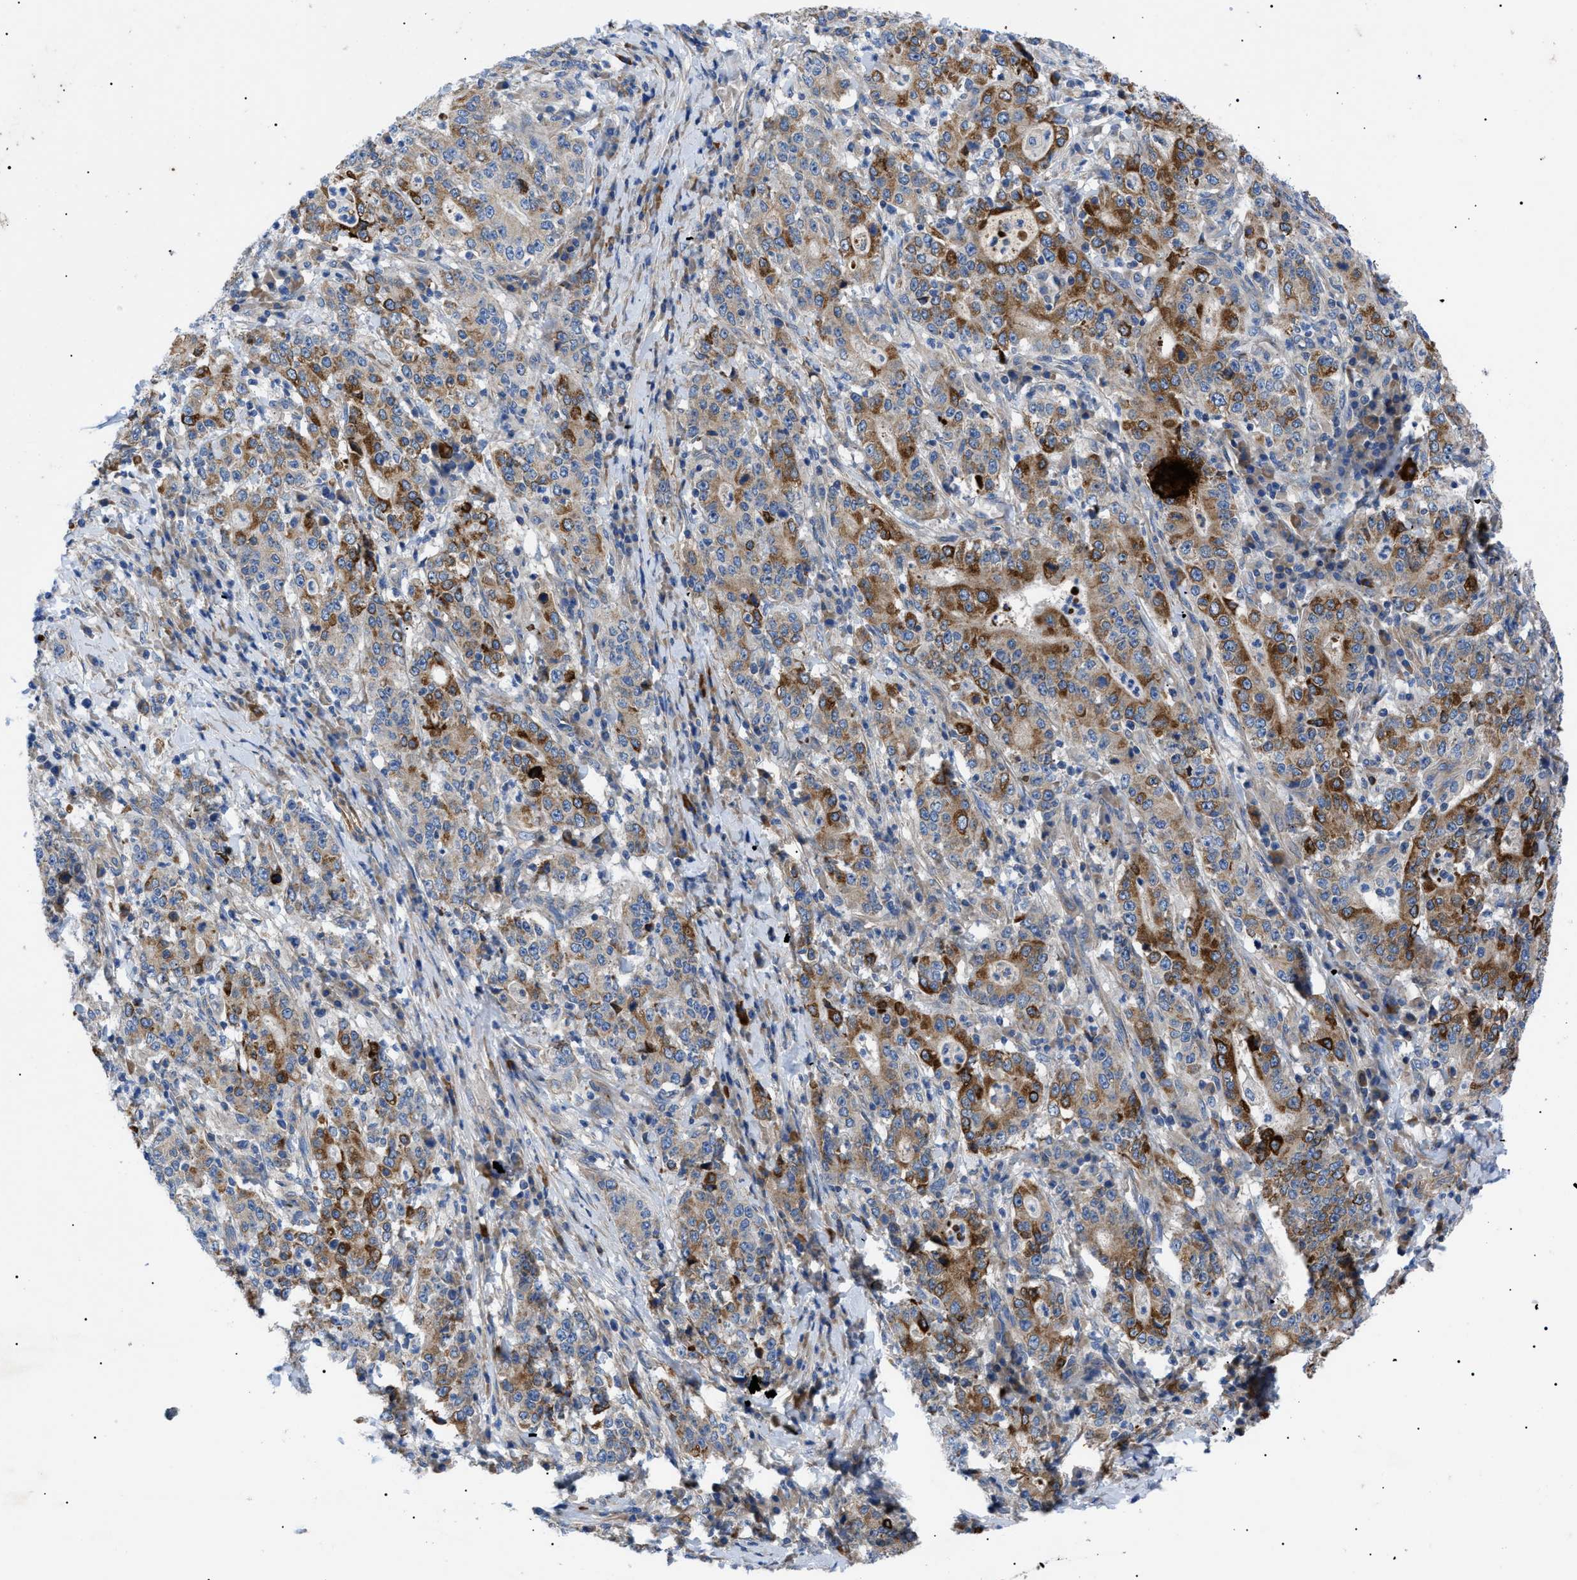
{"staining": {"intensity": "strong", "quantity": "25%-75%", "location": "cytoplasmic/membranous"}, "tissue": "stomach cancer", "cell_type": "Tumor cells", "image_type": "cancer", "snomed": [{"axis": "morphology", "description": "Normal tissue, NOS"}, {"axis": "morphology", "description": "Adenocarcinoma, NOS"}, {"axis": "topography", "description": "Stomach, upper"}, {"axis": "topography", "description": "Stomach"}], "caption": "Brown immunohistochemical staining in human stomach adenocarcinoma reveals strong cytoplasmic/membranous positivity in approximately 25%-75% of tumor cells. The staining was performed using DAB to visualize the protein expression in brown, while the nuclei were stained in blue with hematoxylin (Magnification: 20x).", "gene": "HSPB8", "patient": {"sex": "male", "age": 59}}